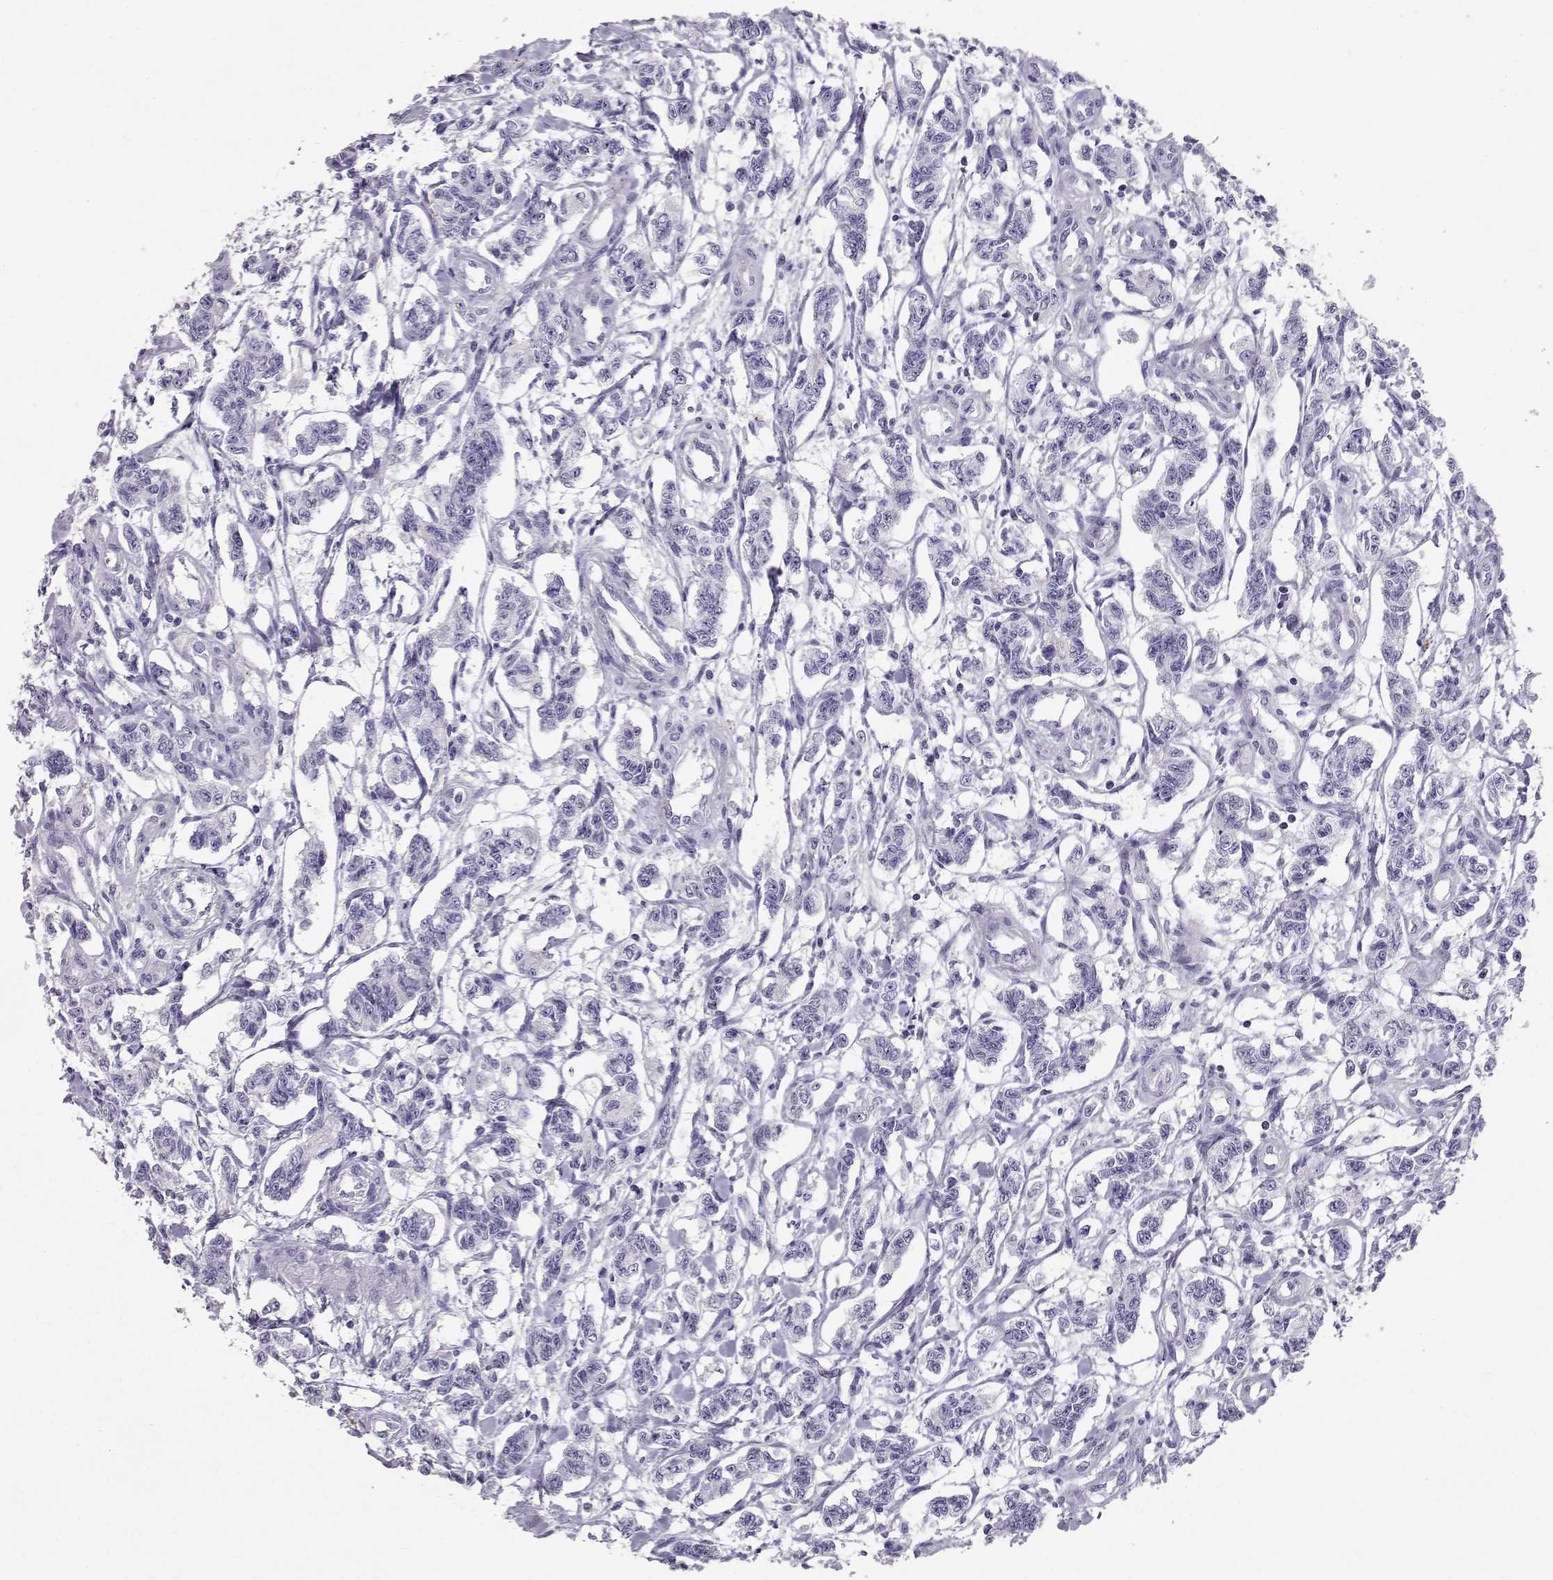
{"staining": {"intensity": "negative", "quantity": "none", "location": "none"}, "tissue": "carcinoid", "cell_type": "Tumor cells", "image_type": "cancer", "snomed": [{"axis": "morphology", "description": "Carcinoid, malignant, NOS"}, {"axis": "topography", "description": "Kidney"}], "caption": "IHC histopathology image of human carcinoid (malignant) stained for a protein (brown), which demonstrates no staining in tumor cells.", "gene": "RD3", "patient": {"sex": "female", "age": 41}}